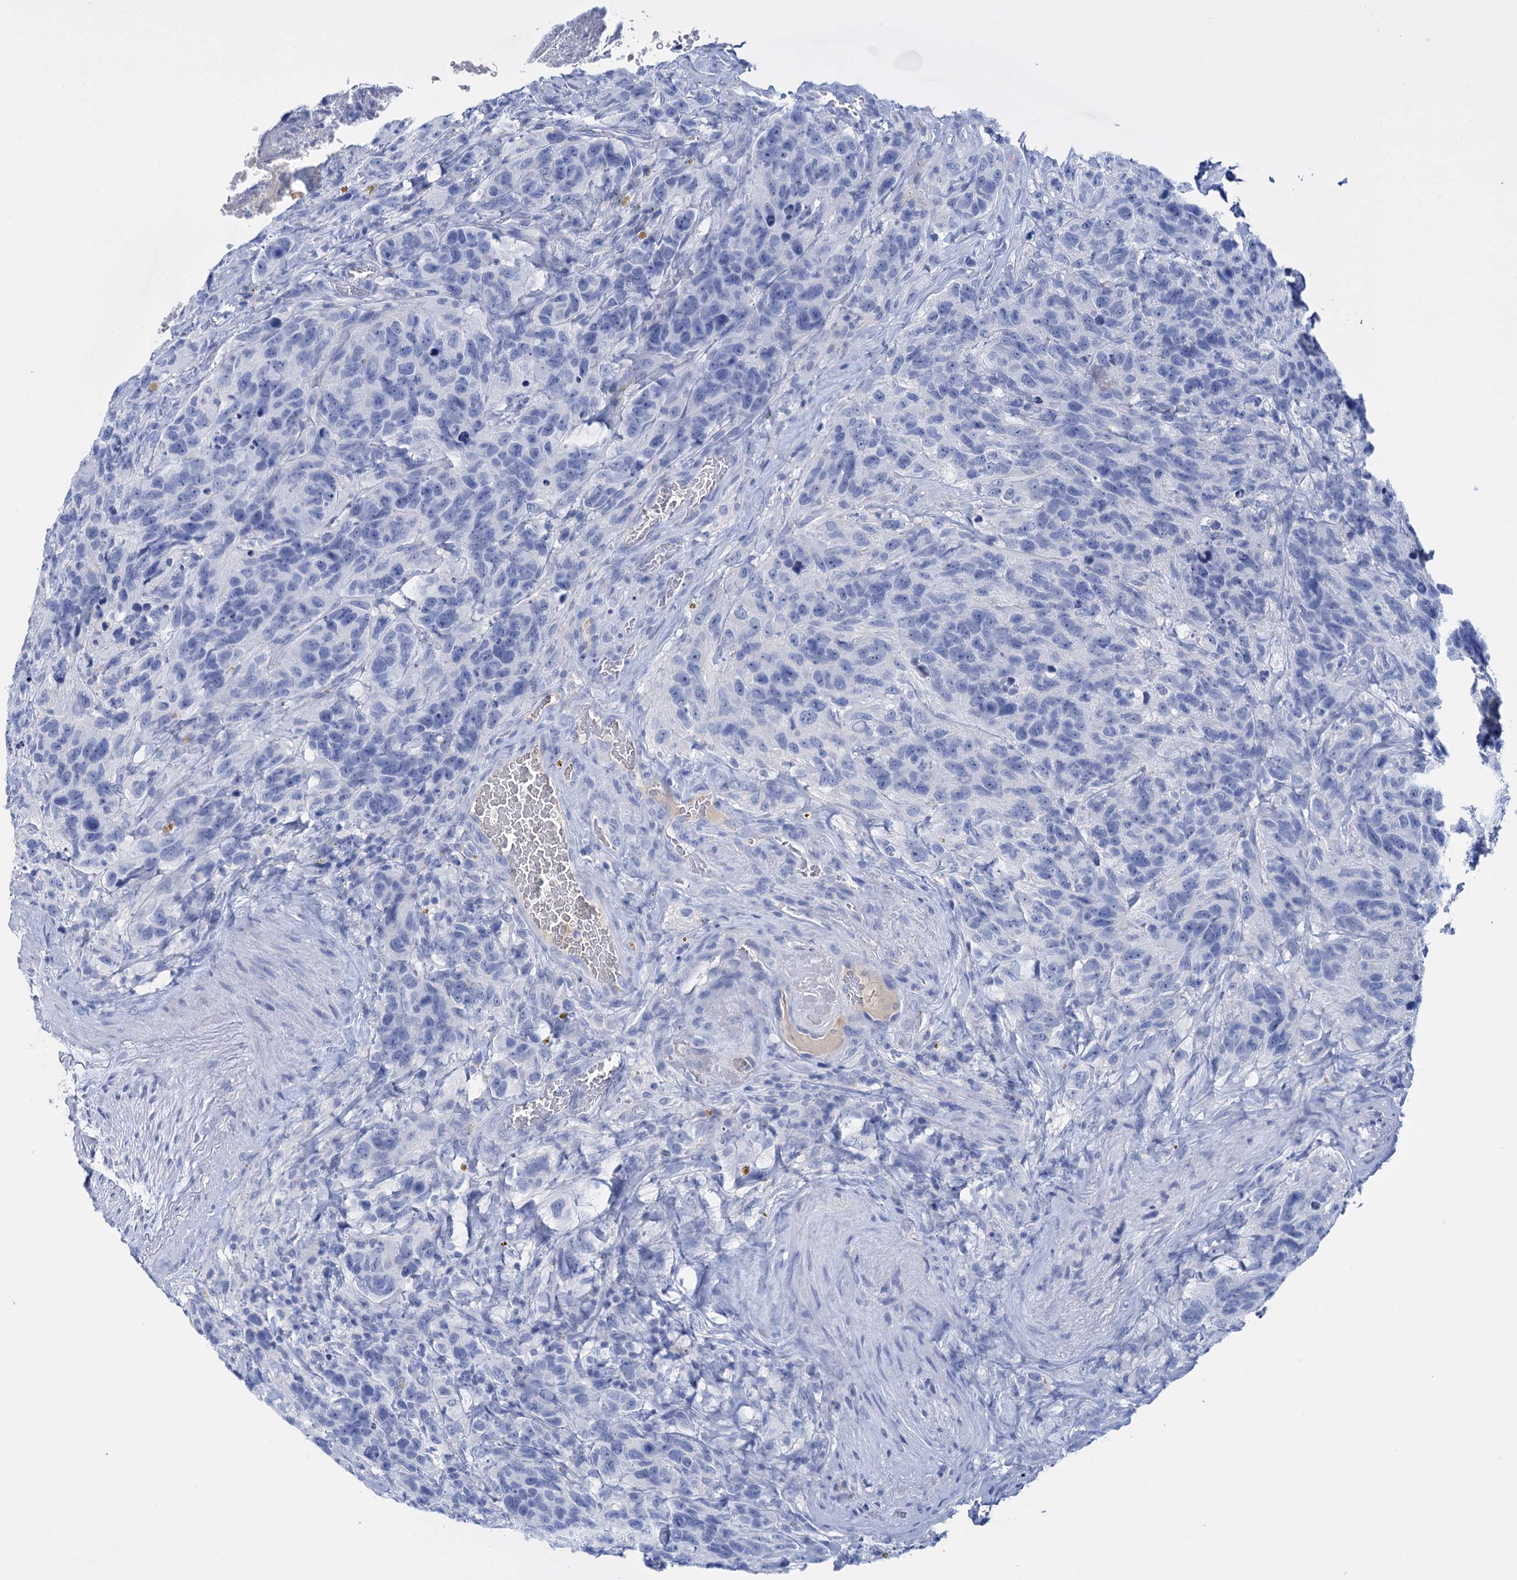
{"staining": {"intensity": "negative", "quantity": "none", "location": "none"}, "tissue": "glioma", "cell_type": "Tumor cells", "image_type": "cancer", "snomed": [{"axis": "morphology", "description": "Glioma, malignant, High grade"}, {"axis": "topography", "description": "Brain"}], "caption": "Immunohistochemical staining of malignant glioma (high-grade) demonstrates no significant expression in tumor cells. (DAB IHC, high magnification).", "gene": "FBXW12", "patient": {"sex": "male", "age": 69}}